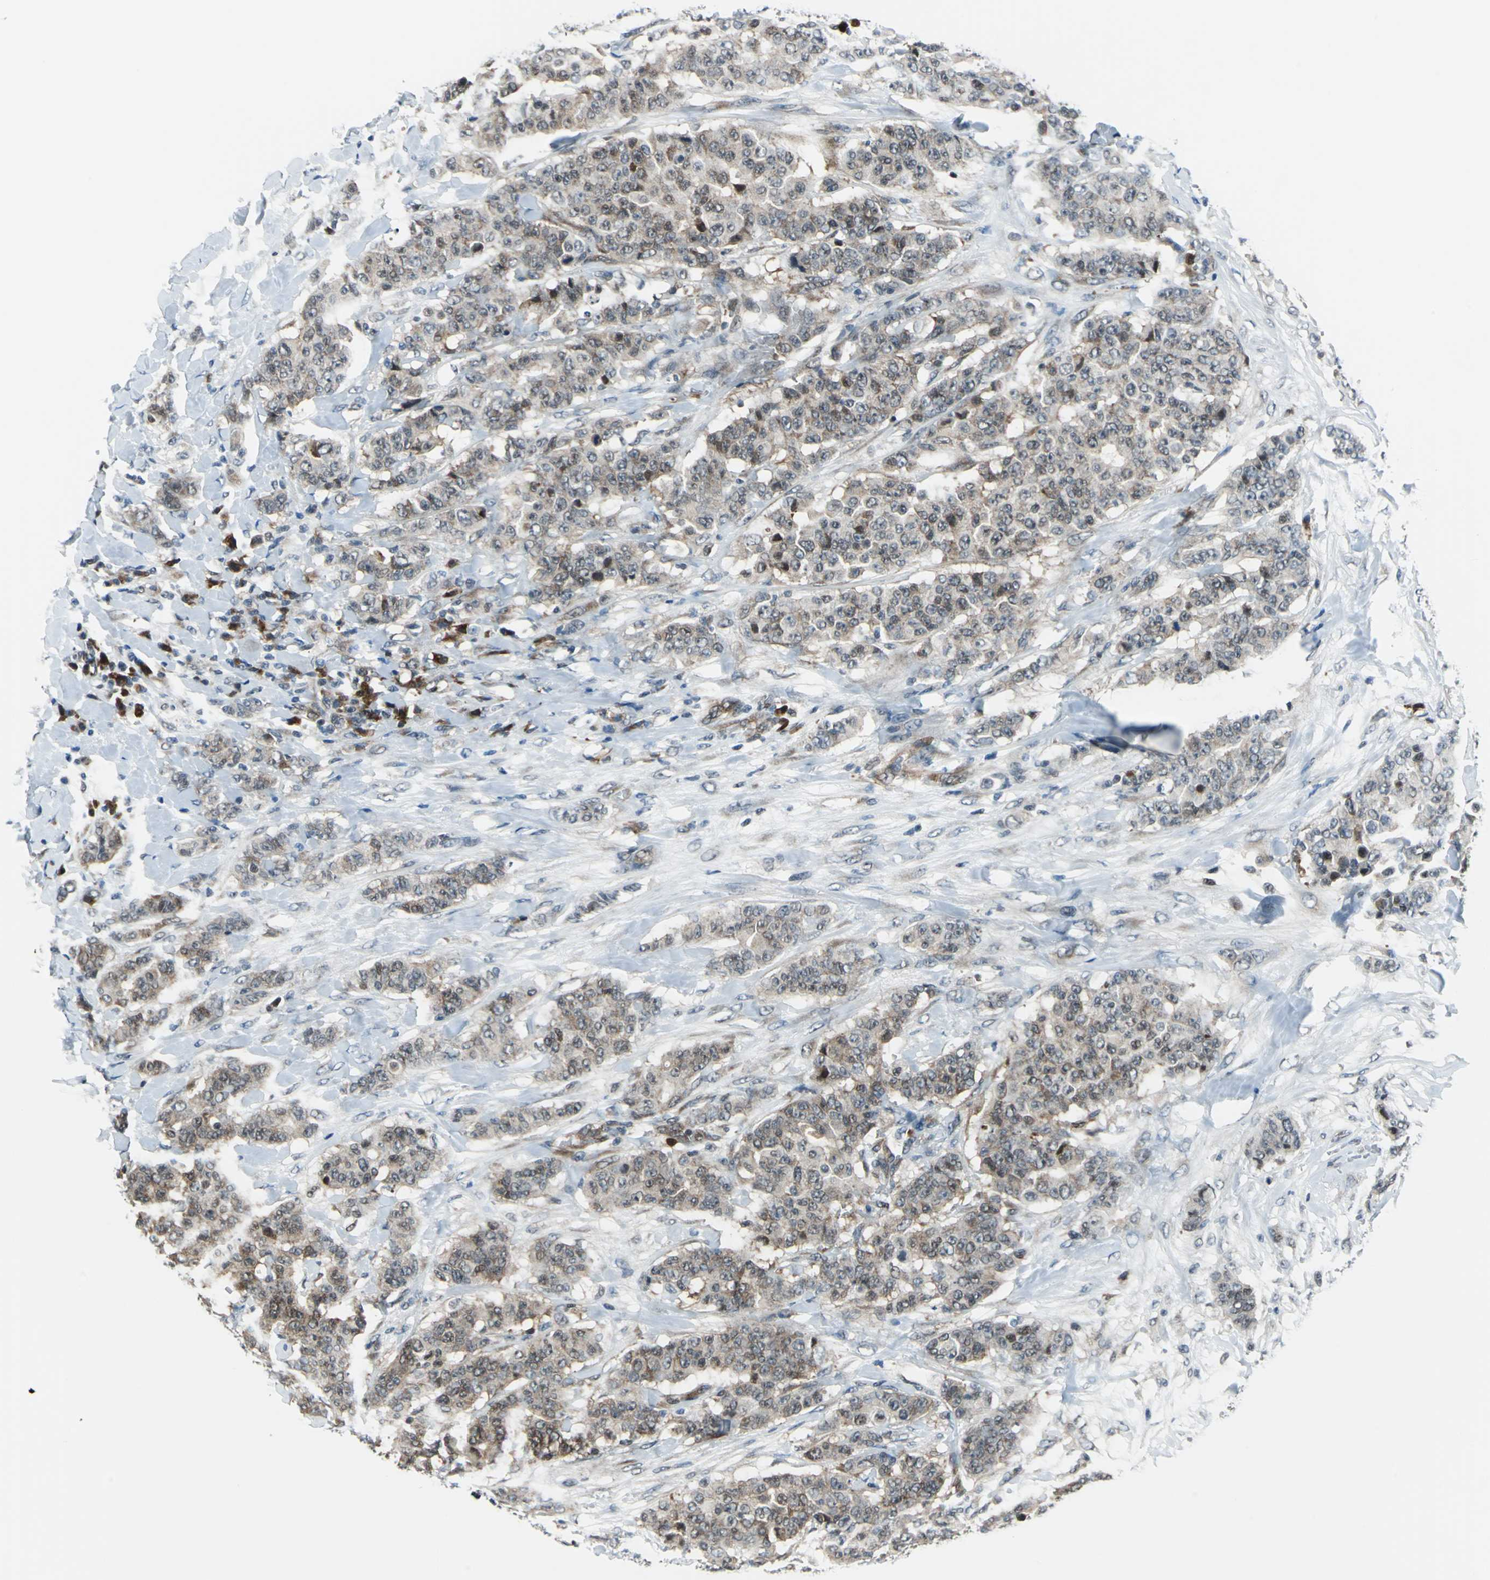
{"staining": {"intensity": "weak", "quantity": ">75%", "location": "cytoplasmic/membranous"}, "tissue": "breast cancer", "cell_type": "Tumor cells", "image_type": "cancer", "snomed": [{"axis": "morphology", "description": "Duct carcinoma"}, {"axis": "topography", "description": "Breast"}], "caption": "IHC (DAB (3,3'-diaminobenzidine)) staining of human breast invasive ductal carcinoma demonstrates weak cytoplasmic/membranous protein staining in about >75% of tumor cells.", "gene": "POLR3K", "patient": {"sex": "female", "age": 40}}